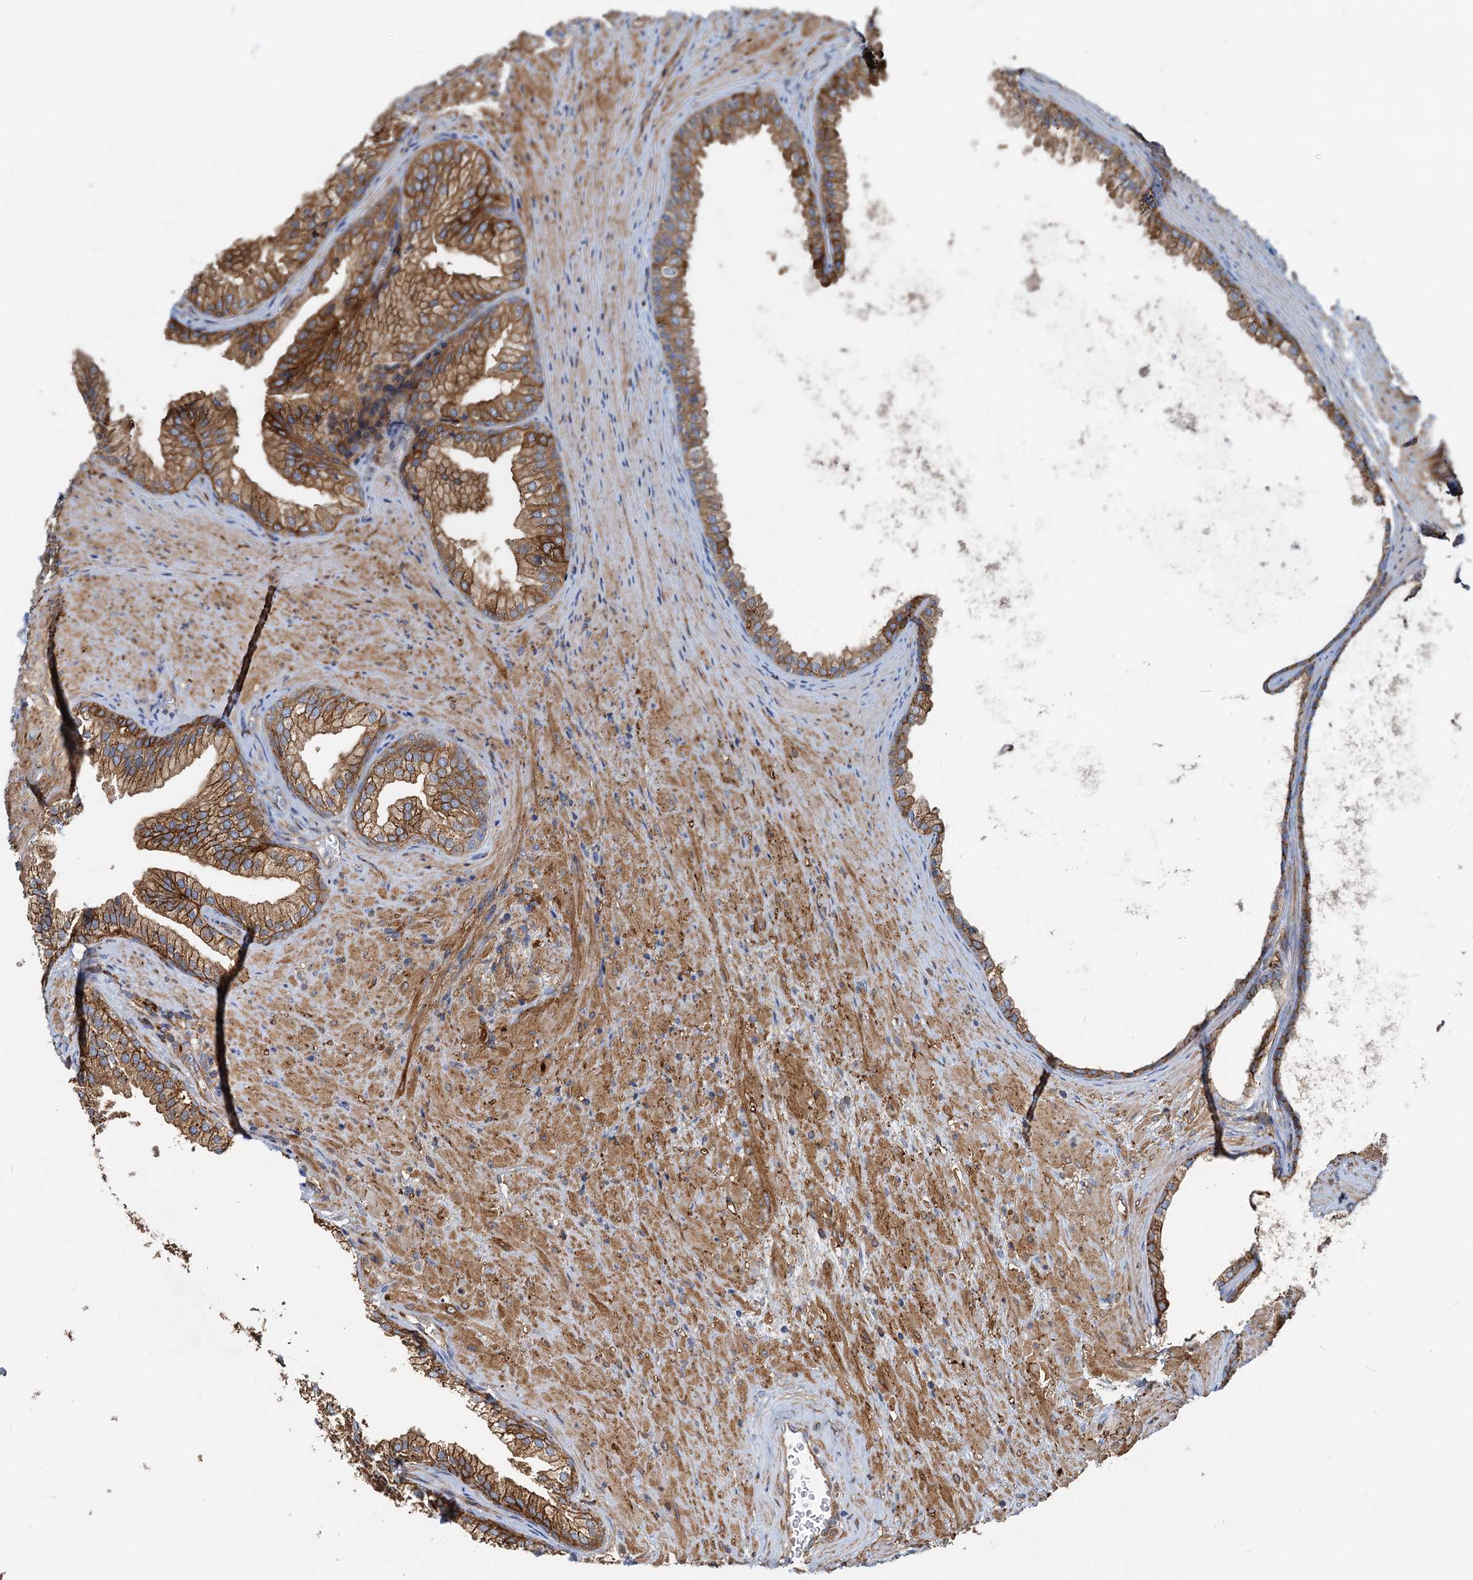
{"staining": {"intensity": "strong", "quantity": ">75%", "location": "cytoplasmic/membranous"}, "tissue": "prostate", "cell_type": "Glandular cells", "image_type": "normal", "snomed": [{"axis": "morphology", "description": "Normal tissue, NOS"}, {"axis": "topography", "description": "Prostate"}], "caption": "High-power microscopy captured an immunohistochemistry histopathology image of unremarkable prostate, revealing strong cytoplasmic/membranous staining in approximately >75% of glandular cells.", "gene": "LNX2", "patient": {"sex": "male", "age": 76}}